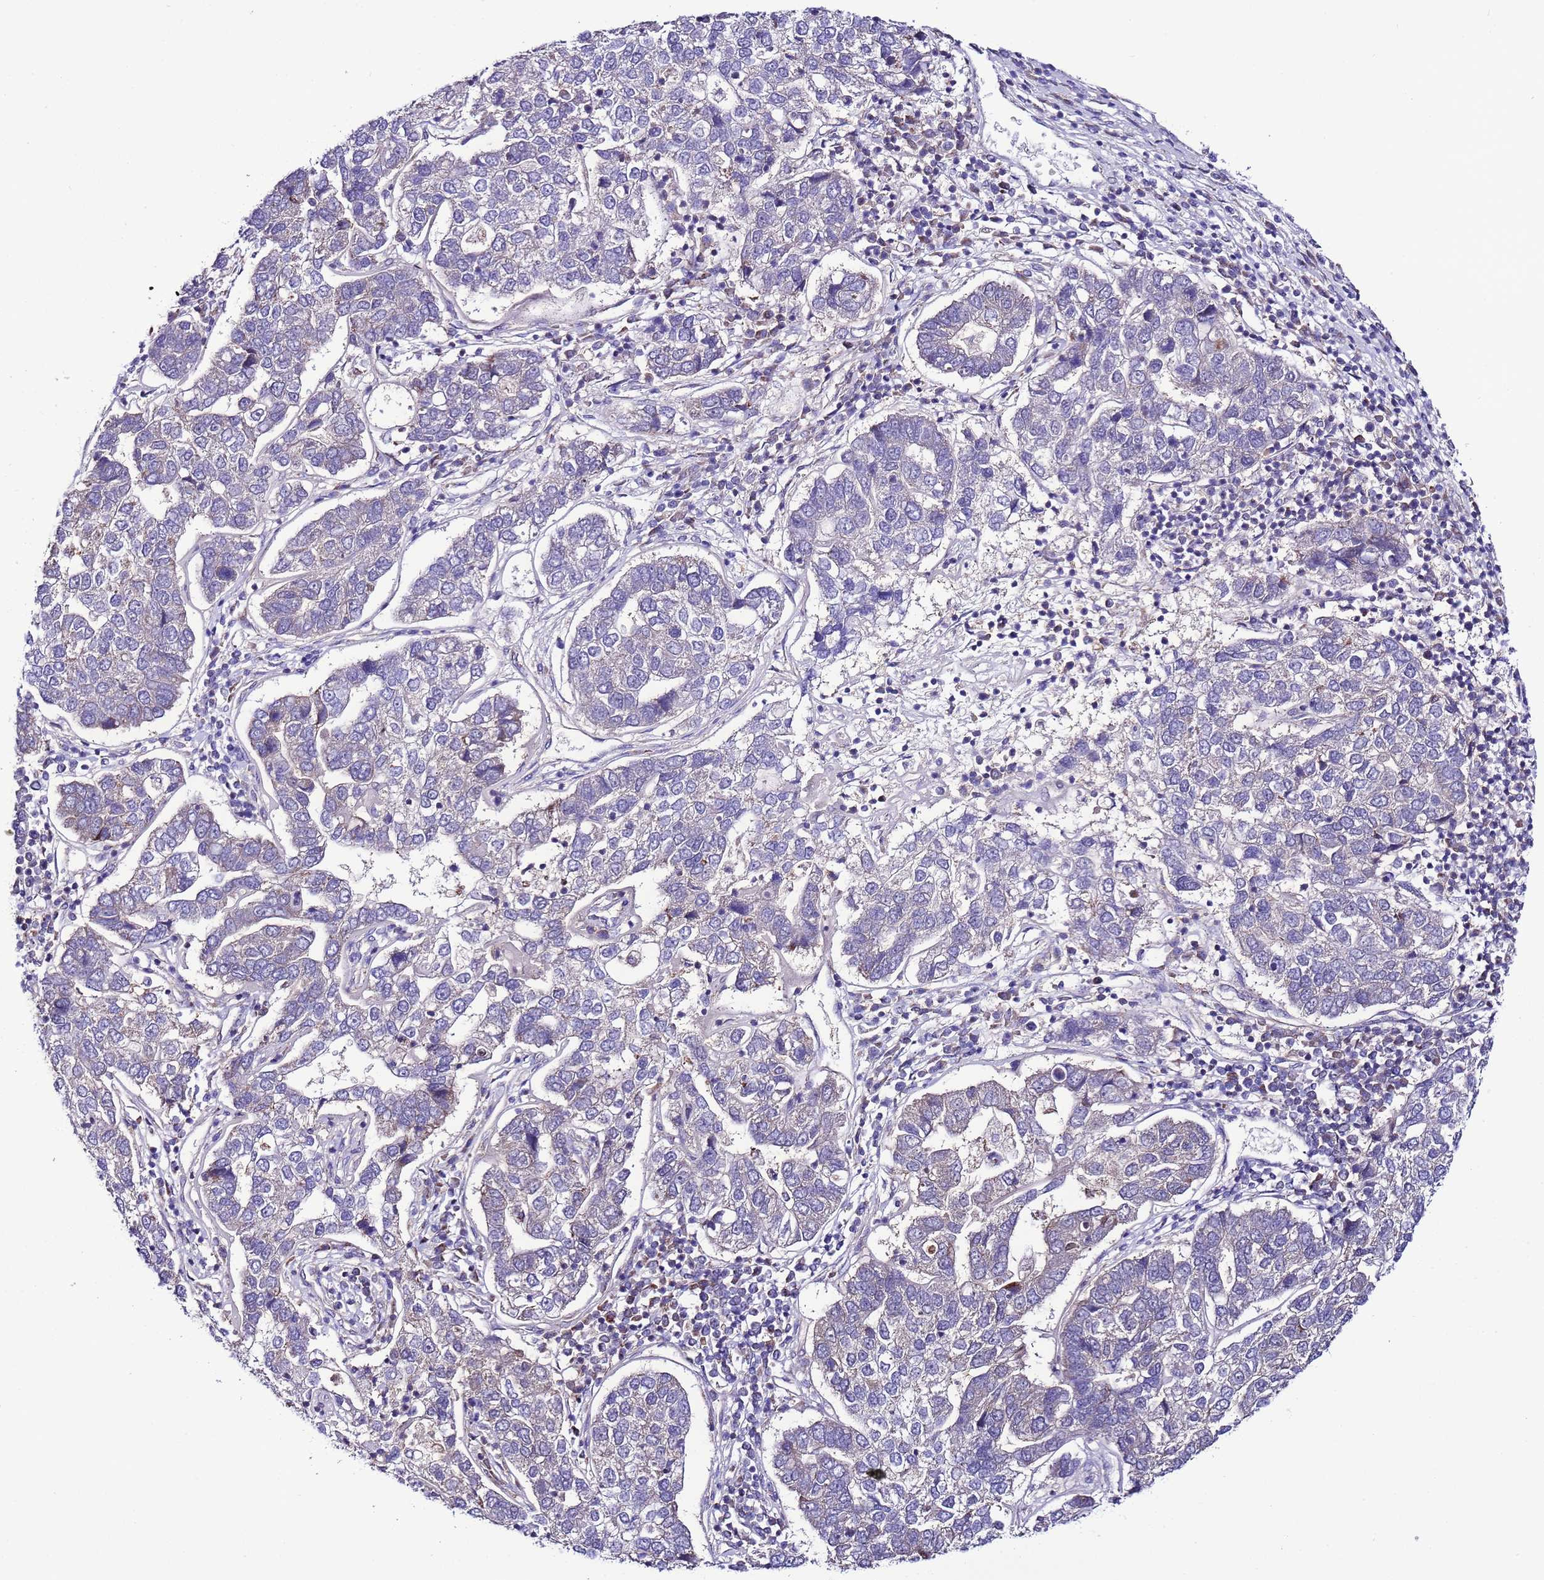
{"staining": {"intensity": "weak", "quantity": "<25%", "location": "cytoplasmic/membranous"}, "tissue": "pancreatic cancer", "cell_type": "Tumor cells", "image_type": "cancer", "snomed": [{"axis": "morphology", "description": "Adenocarcinoma, NOS"}, {"axis": "topography", "description": "Pancreas"}], "caption": "Immunohistochemical staining of pancreatic cancer (adenocarcinoma) reveals no significant positivity in tumor cells.", "gene": "UEVLD", "patient": {"sex": "female", "age": 61}}